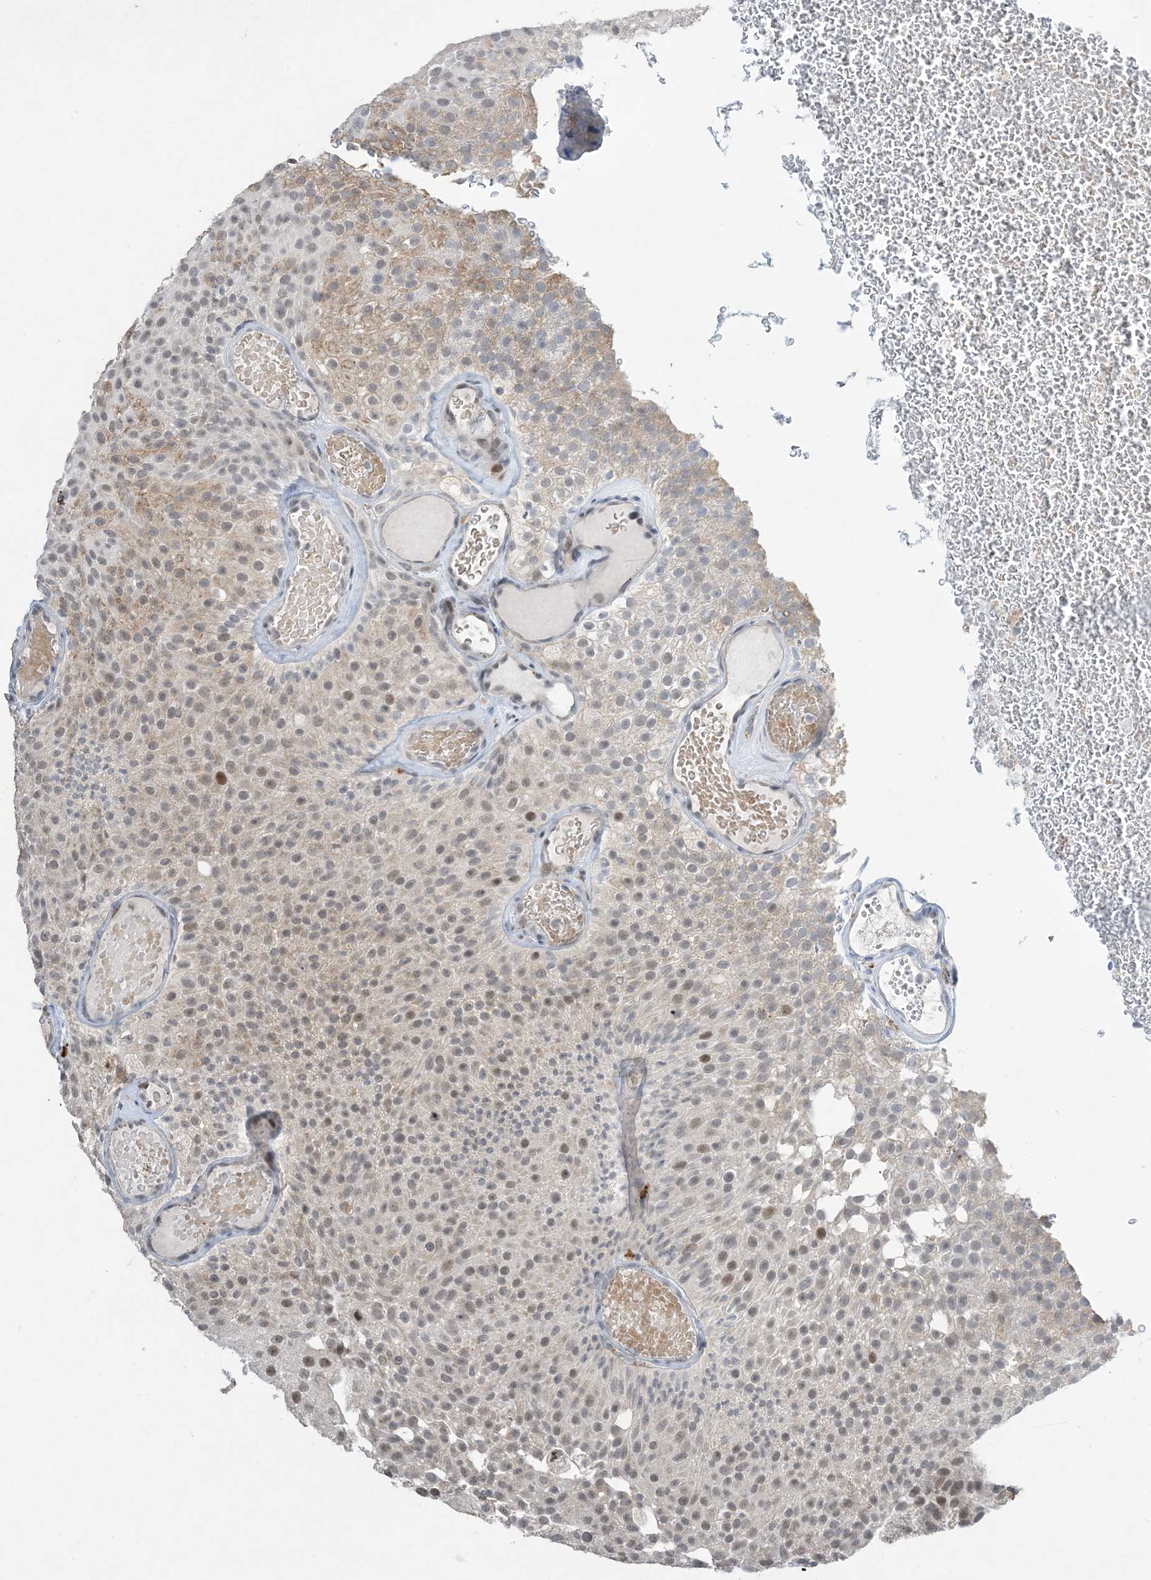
{"staining": {"intensity": "moderate", "quantity": "<25%", "location": "nuclear"}, "tissue": "urothelial cancer", "cell_type": "Tumor cells", "image_type": "cancer", "snomed": [{"axis": "morphology", "description": "Urothelial carcinoma, Low grade"}, {"axis": "topography", "description": "Urinary bladder"}], "caption": "A high-resolution histopathology image shows IHC staining of urothelial cancer, which demonstrates moderate nuclear expression in about <25% of tumor cells. (brown staining indicates protein expression, while blue staining denotes nuclei).", "gene": "SLC25A53", "patient": {"sex": "male", "age": 78}}